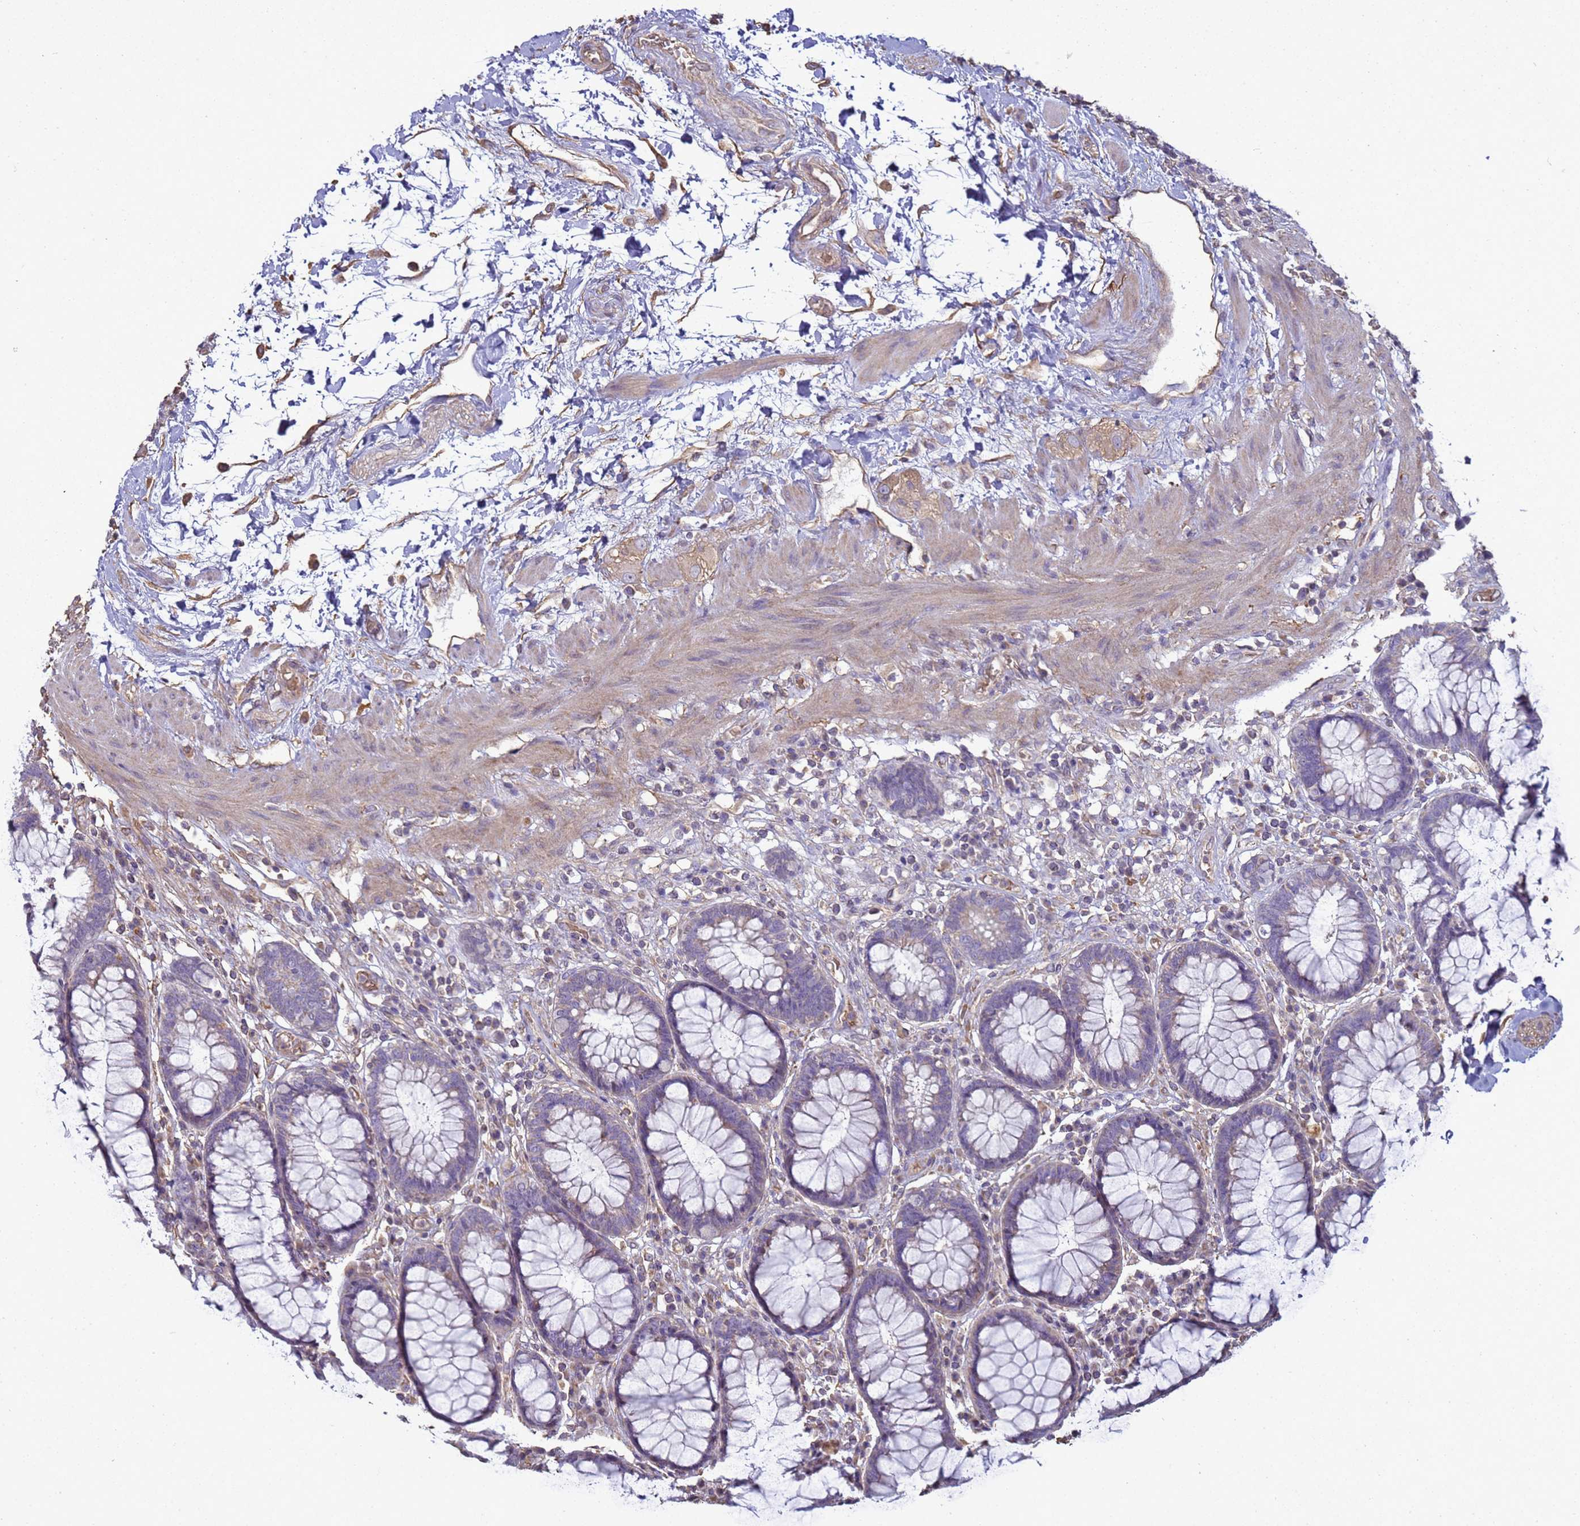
{"staining": {"intensity": "negative", "quantity": "none", "location": "none"}, "tissue": "rectum", "cell_type": "Glandular cells", "image_type": "normal", "snomed": [{"axis": "morphology", "description": "Normal tissue, NOS"}, {"axis": "topography", "description": "Rectum"}], "caption": "Immunohistochemical staining of normal human rectum displays no significant positivity in glandular cells. Nuclei are stained in blue.", "gene": "SGIP1", "patient": {"sex": "male", "age": 64}}